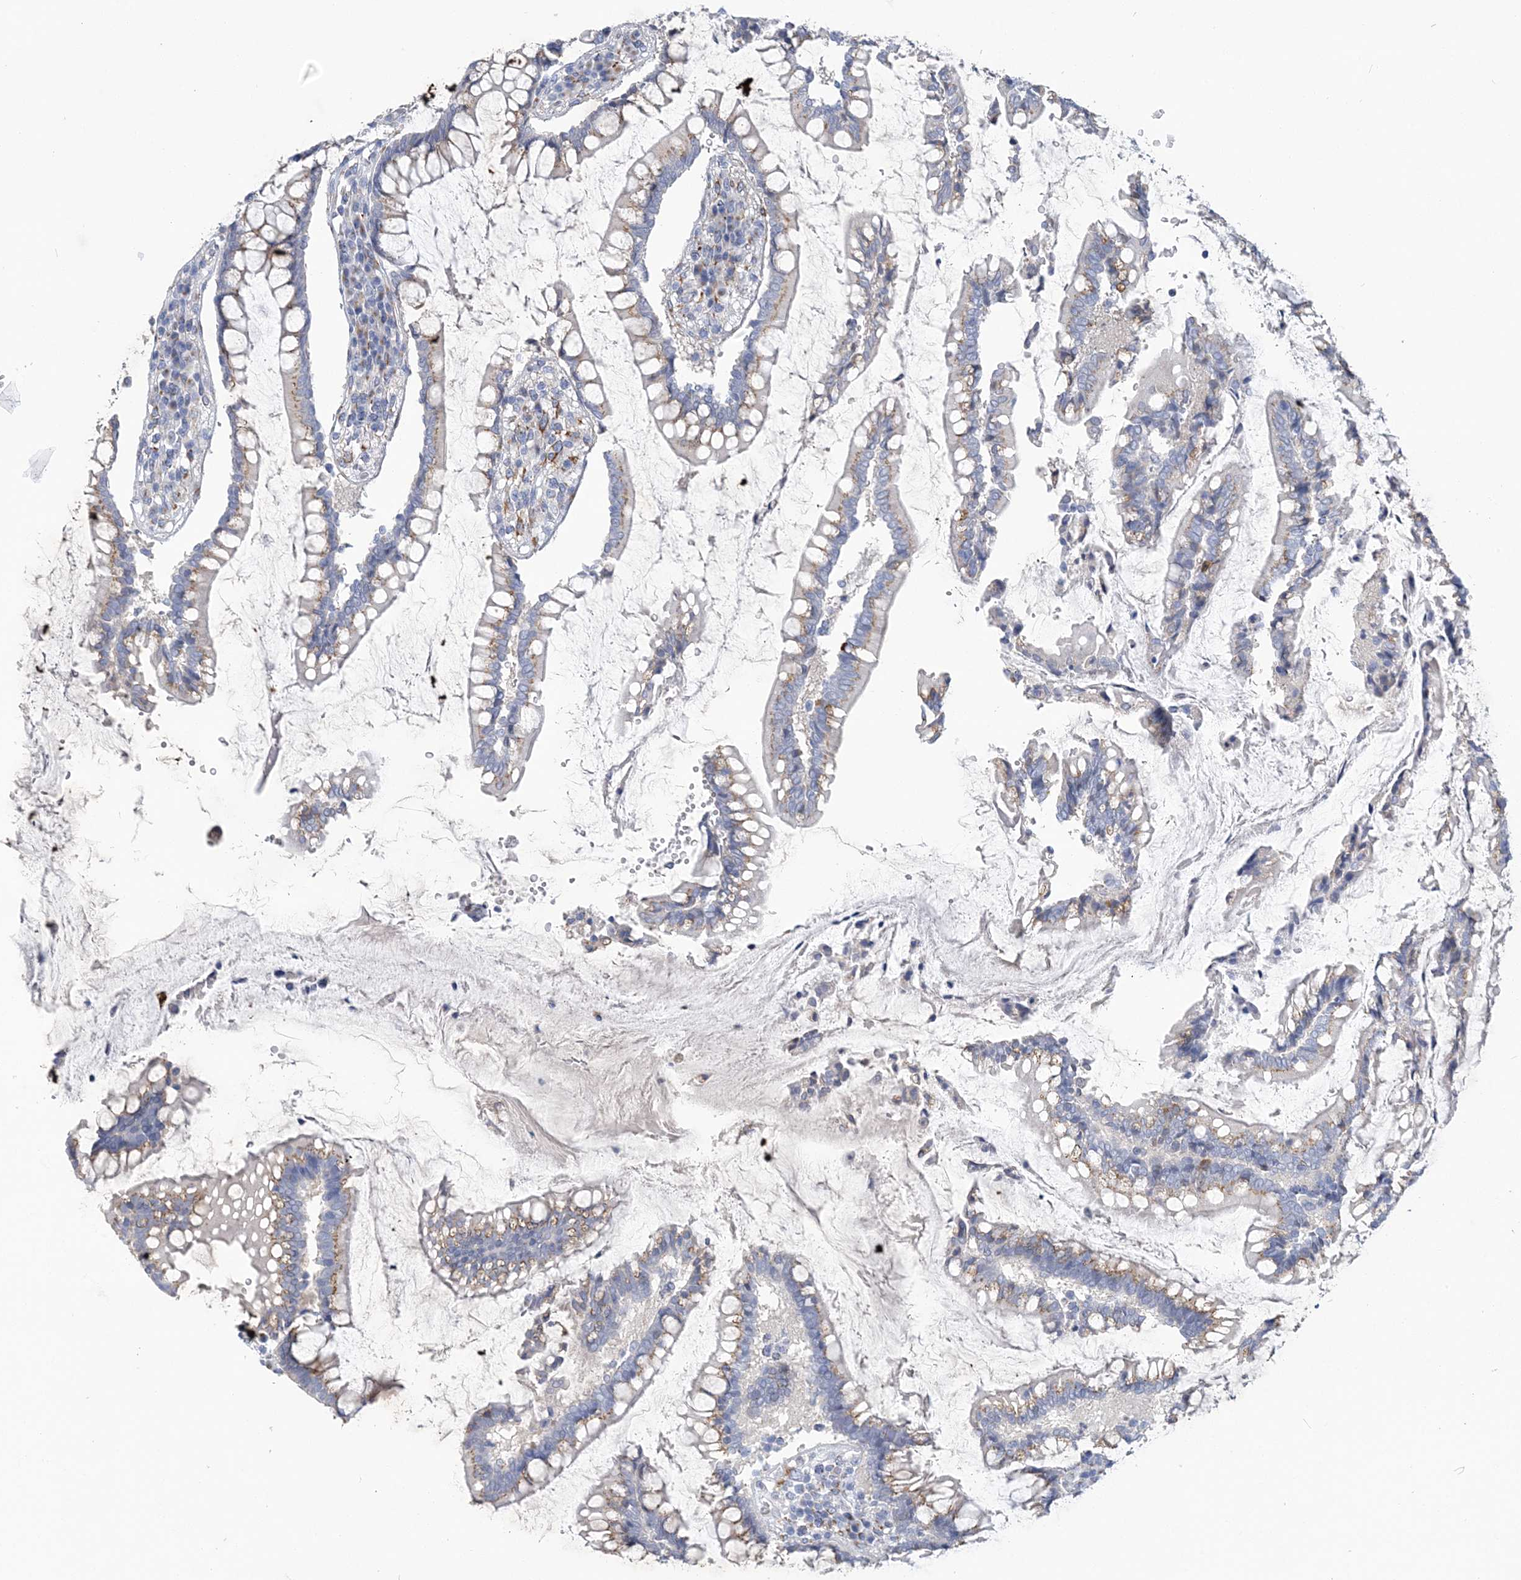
{"staining": {"intensity": "negative", "quantity": "none", "location": "none"}, "tissue": "colon", "cell_type": "Endothelial cells", "image_type": "normal", "snomed": [{"axis": "morphology", "description": "Normal tissue, NOS"}, {"axis": "topography", "description": "Colon"}], "caption": "Immunohistochemistry (IHC) image of normal colon stained for a protein (brown), which displays no expression in endothelial cells. Nuclei are stained in blue.", "gene": "PLEKHG4B", "patient": {"sex": "female", "age": 79}}